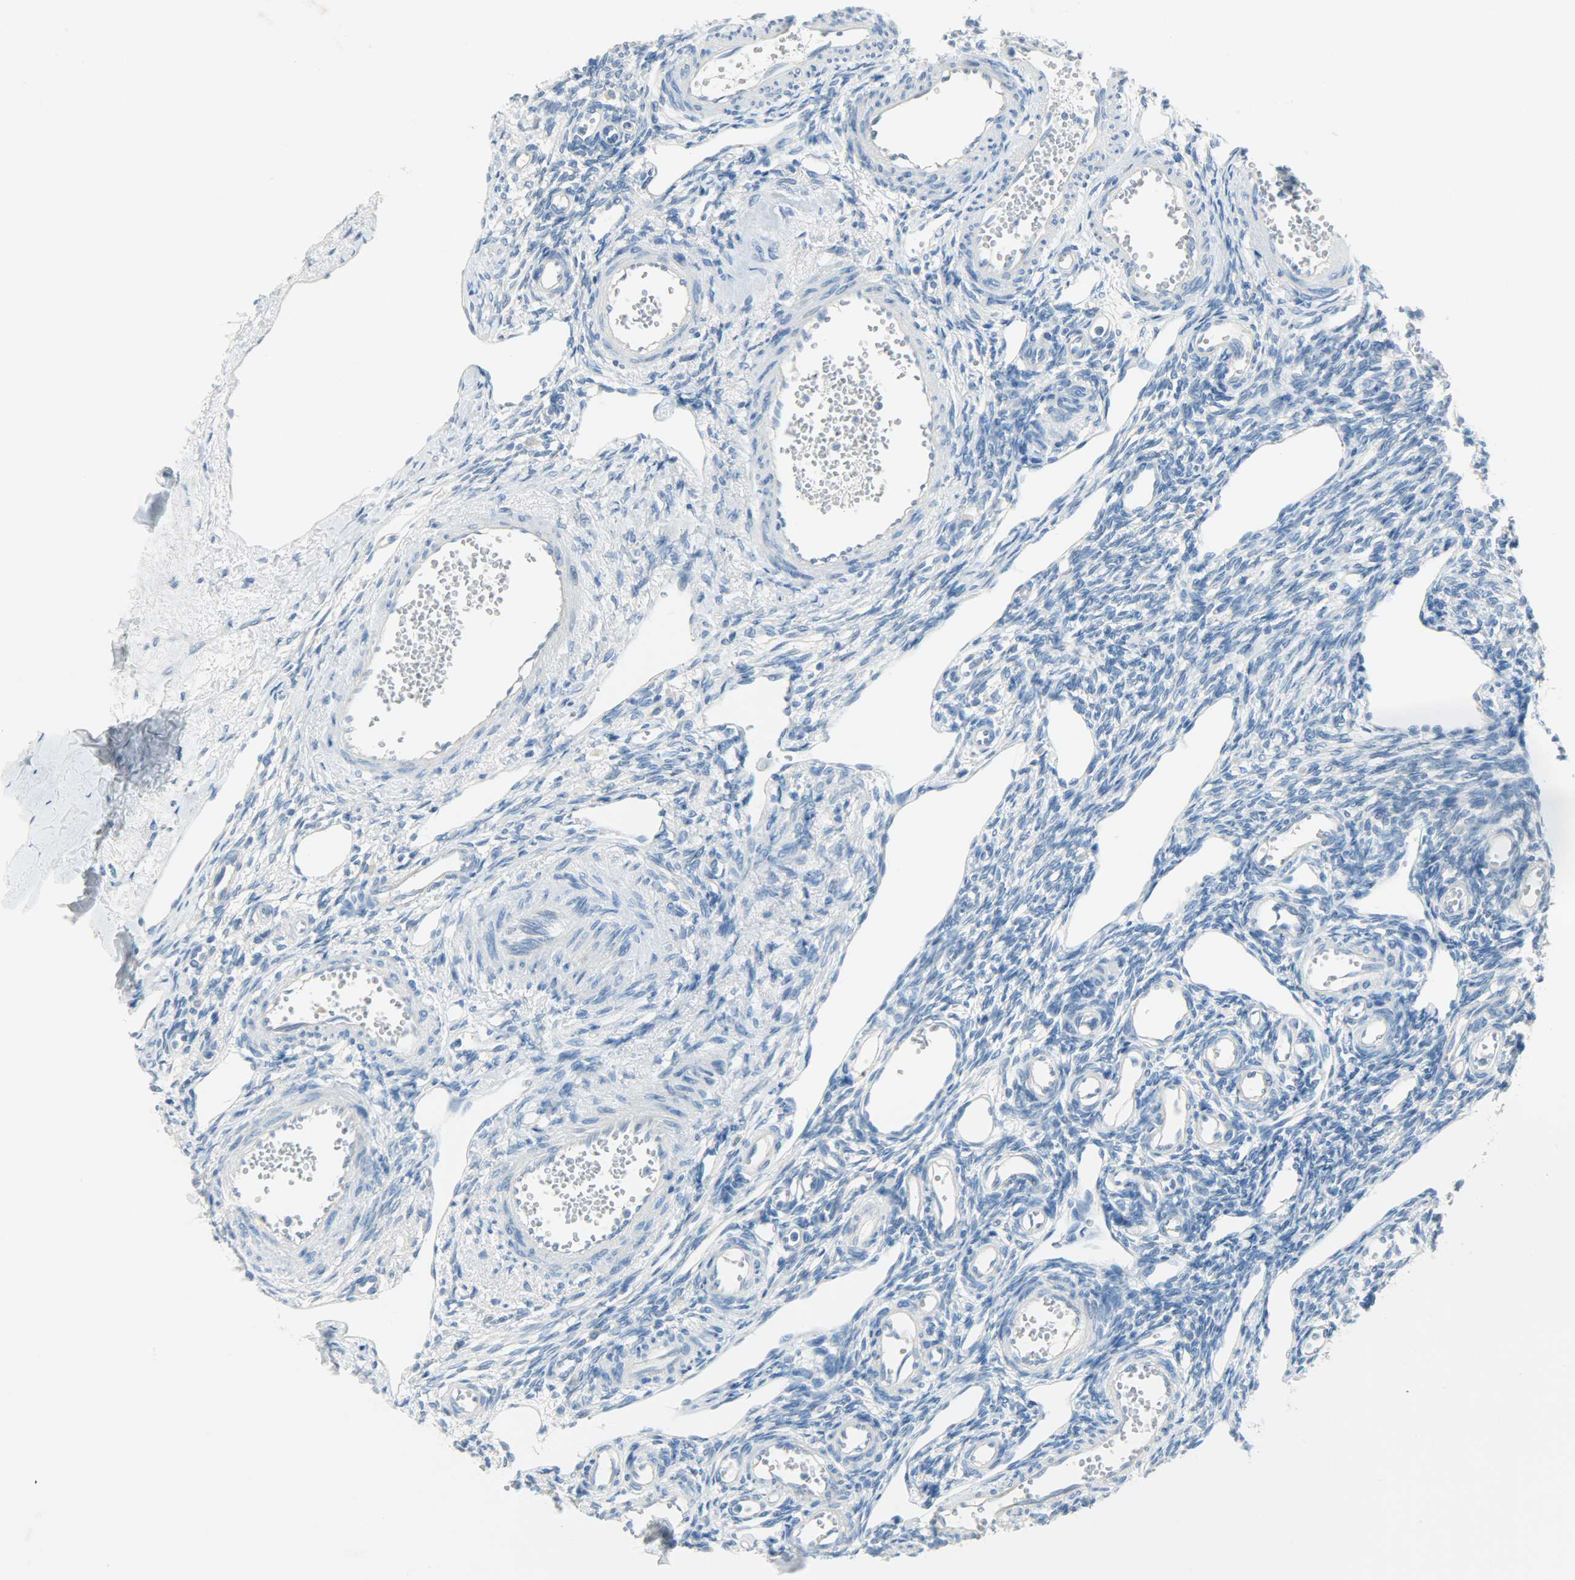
{"staining": {"intensity": "negative", "quantity": "none", "location": "none"}, "tissue": "ovary", "cell_type": "Ovarian stroma cells", "image_type": "normal", "snomed": [{"axis": "morphology", "description": "Normal tissue, NOS"}, {"axis": "topography", "description": "Ovary"}], "caption": "Ovarian stroma cells are negative for brown protein staining in unremarkable ovary. (Brightfield microscopy of DAB (3,3'-diaminobenzidine) IHC at high magnification).", "gene": "PROM1", "patient": {"sex": "female", "age": 33}}